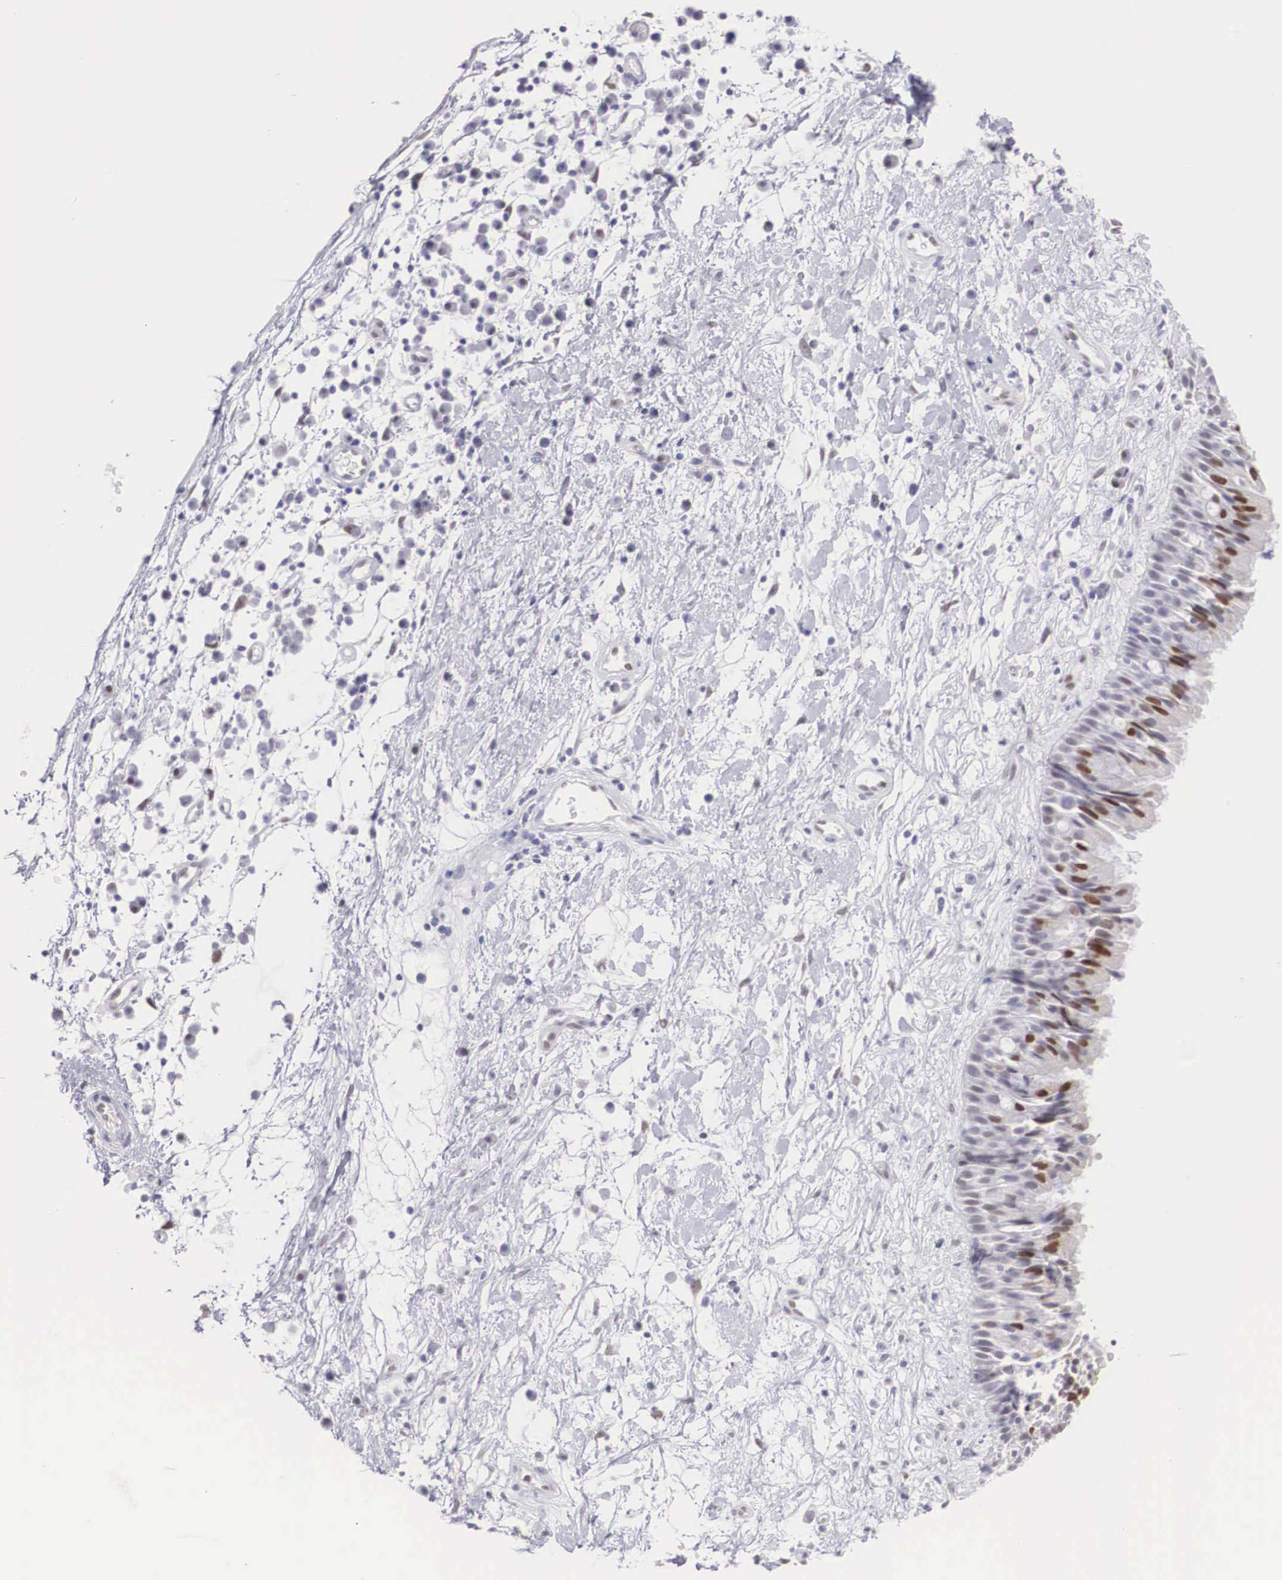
{"staining": {"intensity": "strong", "quantity": "25%-75%", "location": "nuclear"}, "tissue": "nasopharynx", "cell_type": "Respiratory epithelial cells", "image_type": "normal", "snomed": [{"axis": "morphology", "description": "Normal tissue, NOS"}, {"axis": "topography", "description": "Nasopharynx"}], "caption": "Immunohistochemistry (IHC) micrograph of normal nasopharynx: human nasopharynx stained using IHC reveals high levels of strong protein expression localized specifically in the nuclear of respiratory epithelial cells, appearing as a nuclear brown color.", "gene": "HMGN5", "patient": {"sex": "male", "age": 13}}